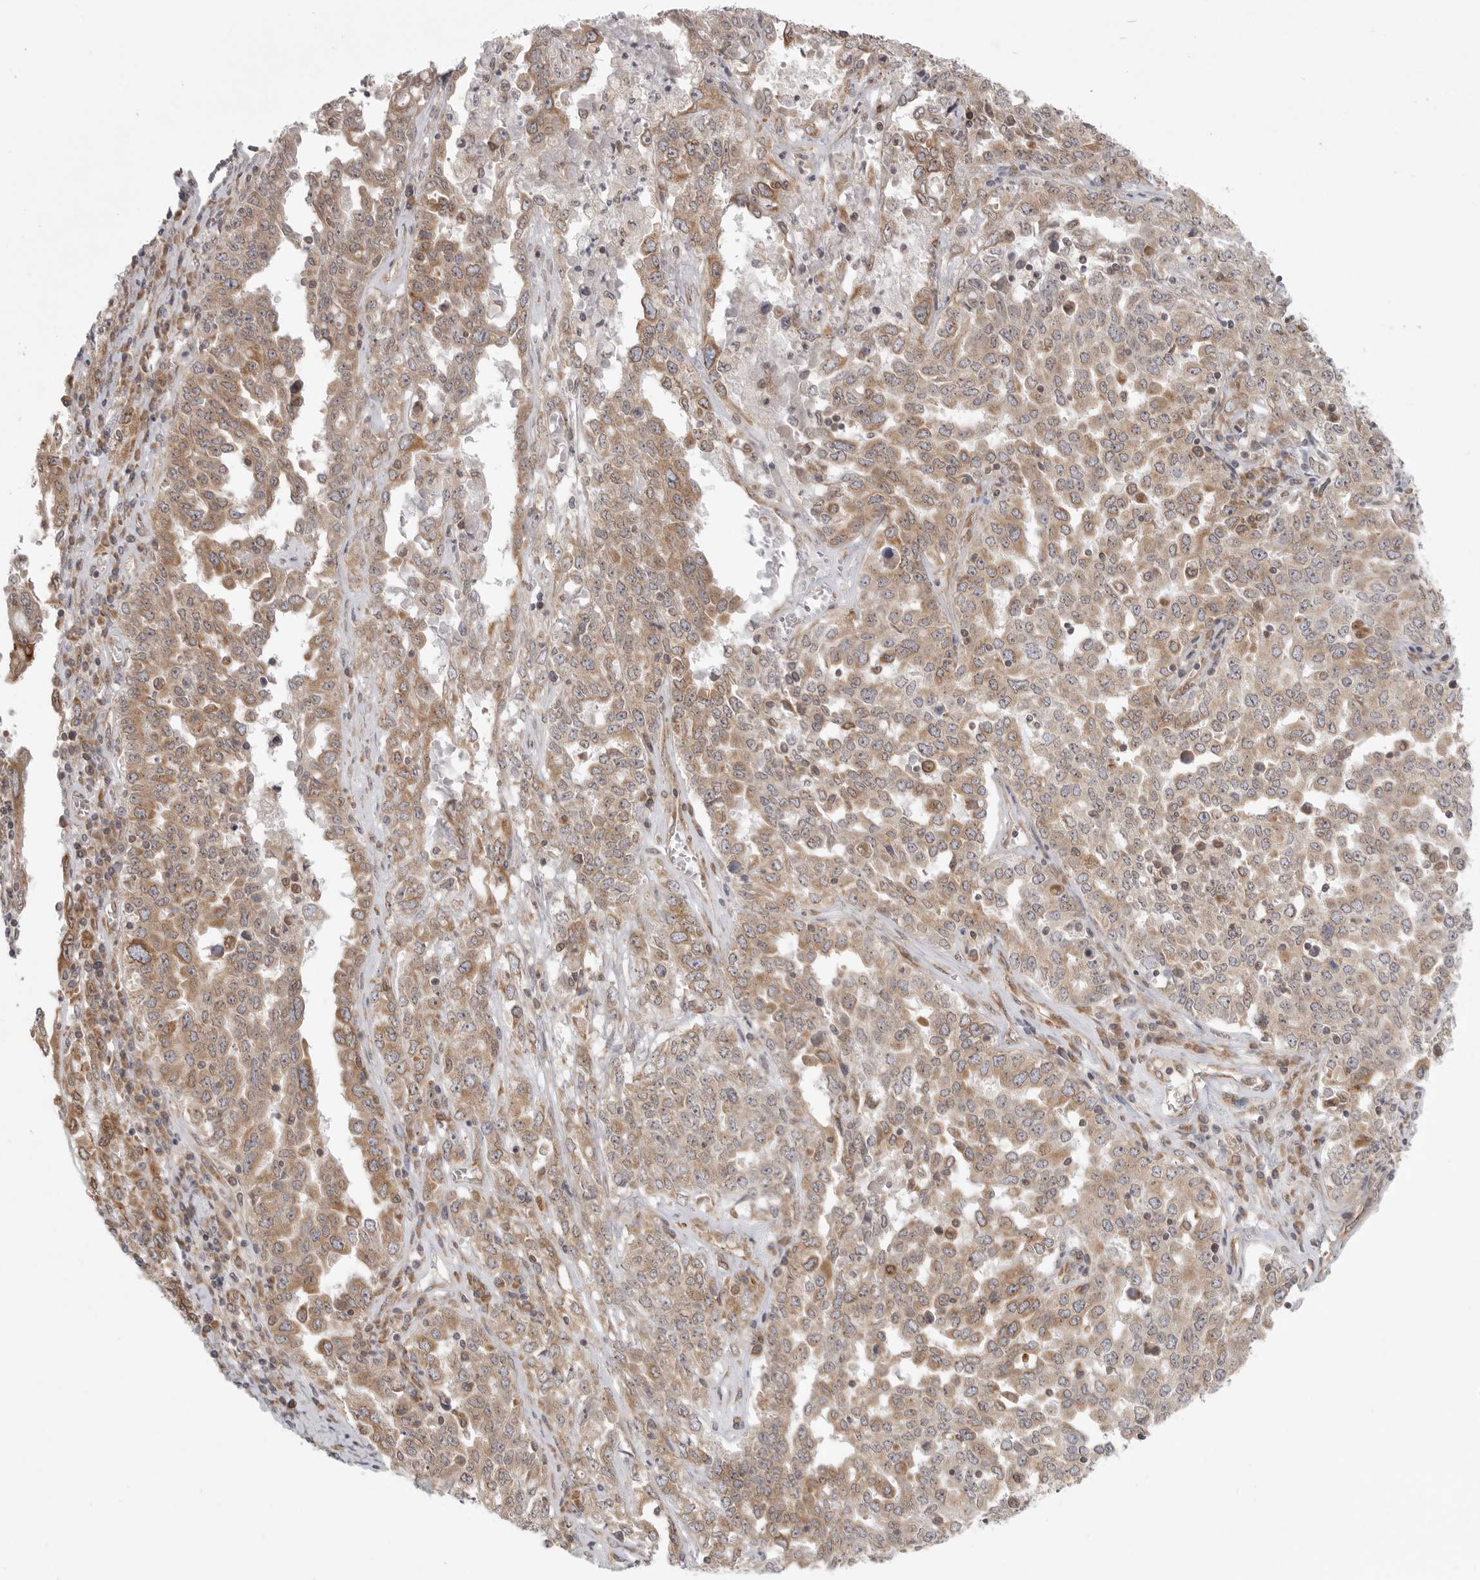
{"staining": {"intensity": "moderate", "quantity": ">75%", "location": "cytoplasmic/membranous"}, "tissue": "ovarian cancer", "cell_type": "Tumor cells", "image_type": "cancer", "snomed": [{"axis": "morphology", "description": "Carcinoma, endometroid"}, {"axis": "topography", "description": "Ovary"}], "caption": "IHC micrograph of ovarian cancer stained for a protein (brown), which shows medium levels of moderate cytoplasmic/membranous staining in approximately >75% of tumor cells.", "gene": "CERS2", "patient": {"sex": "female", "age": 62}}